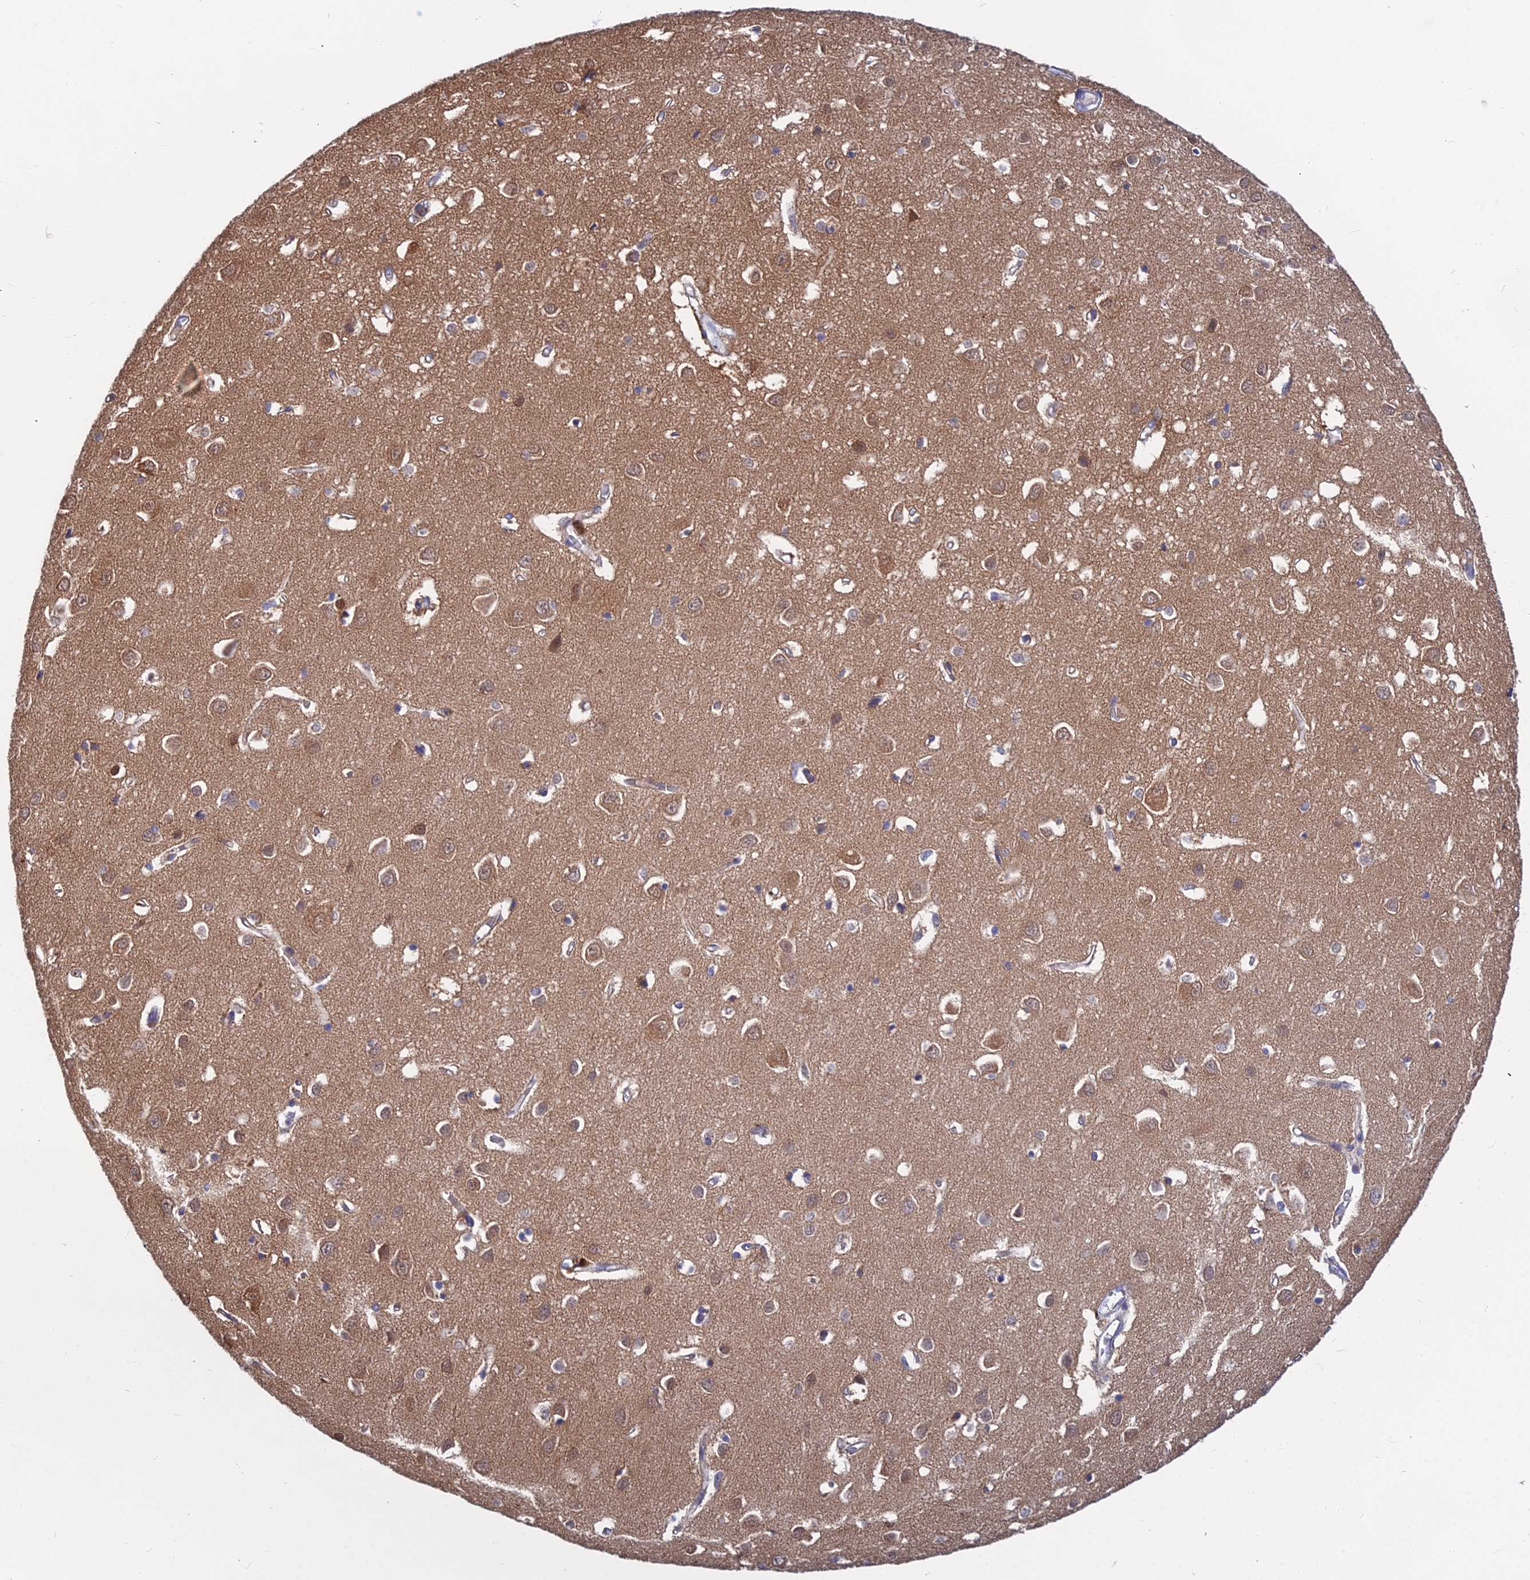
{"staining": {"intensity": "negative", "quantity": "none", "location": "none"}, "tissue": "cerebral cortex", "cell_type": "Endothelial cells", "image_type": "normal", "snomed": [{"axis": "morphology", "description": "Normal tissue, NOS"}, {"axis": "topography", "description": "Cerebral cortex"}], "caption": "IHC image of unremarkable cerebral cortex: cerebral cortex stained with DAB shows no significant protein staining in endothelial cells.", "gene": "B3GALT4", "patient": {"sex": "female", "age": 64}}